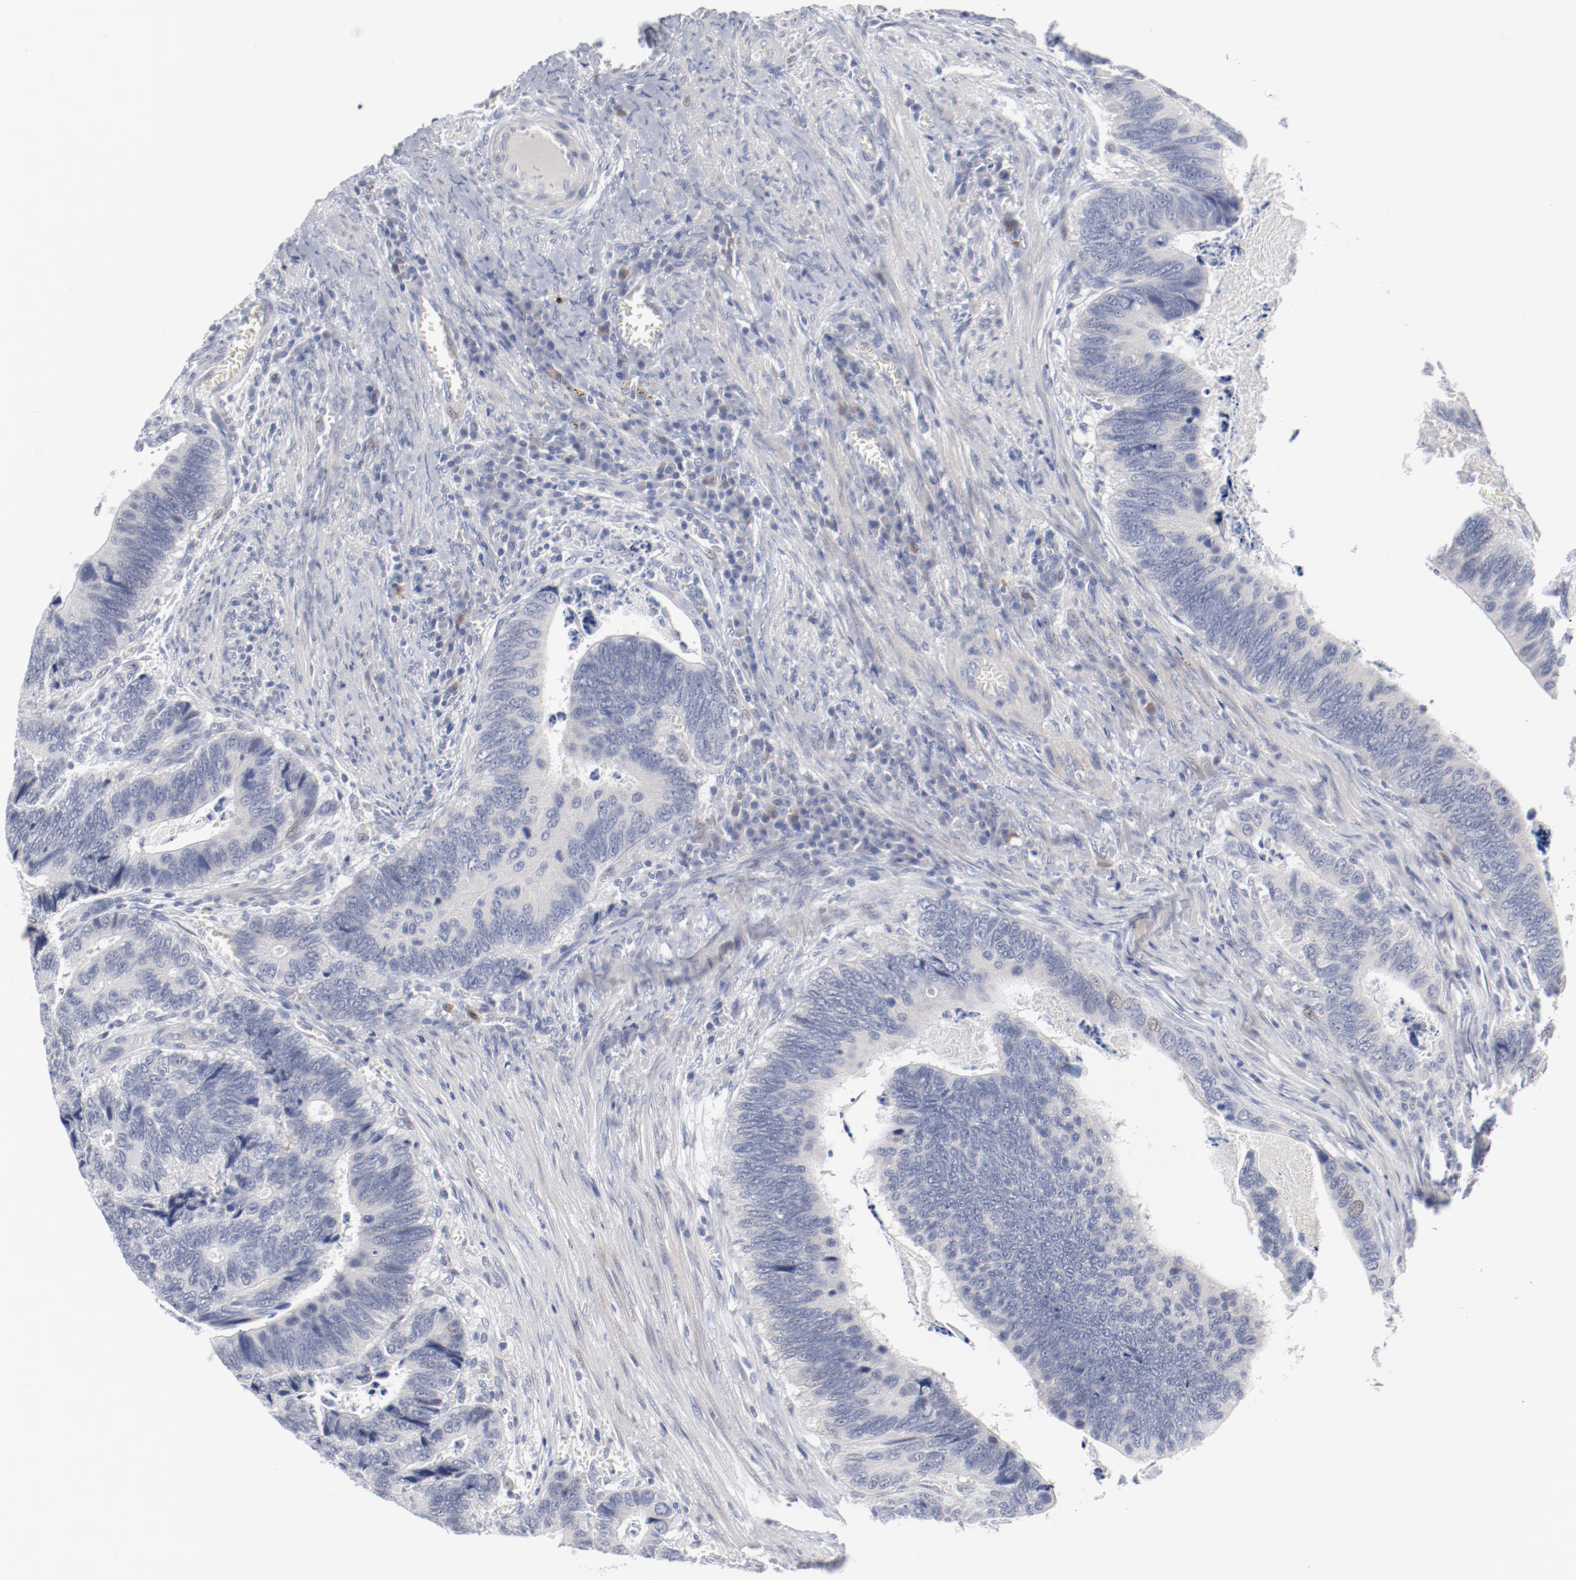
{"staining": {"intensity": "negative", "quantity": "none", "location": "none"}, "tissue": "colorectal cancer", "cell_type": "Tumor cells", "image_type": "cancer", "snomed": [{"axis": "morphology", "description": "Adenocarcinoma, NOS"}, {"axis": "topography", "description": "Colon"}], "caption": "The micrograph shows no significant expression in tumor cells of colorectal cancer (adenocarcinoma).", "gene": "KCNK13", "patient": {"sex": "male", "age": 72}}